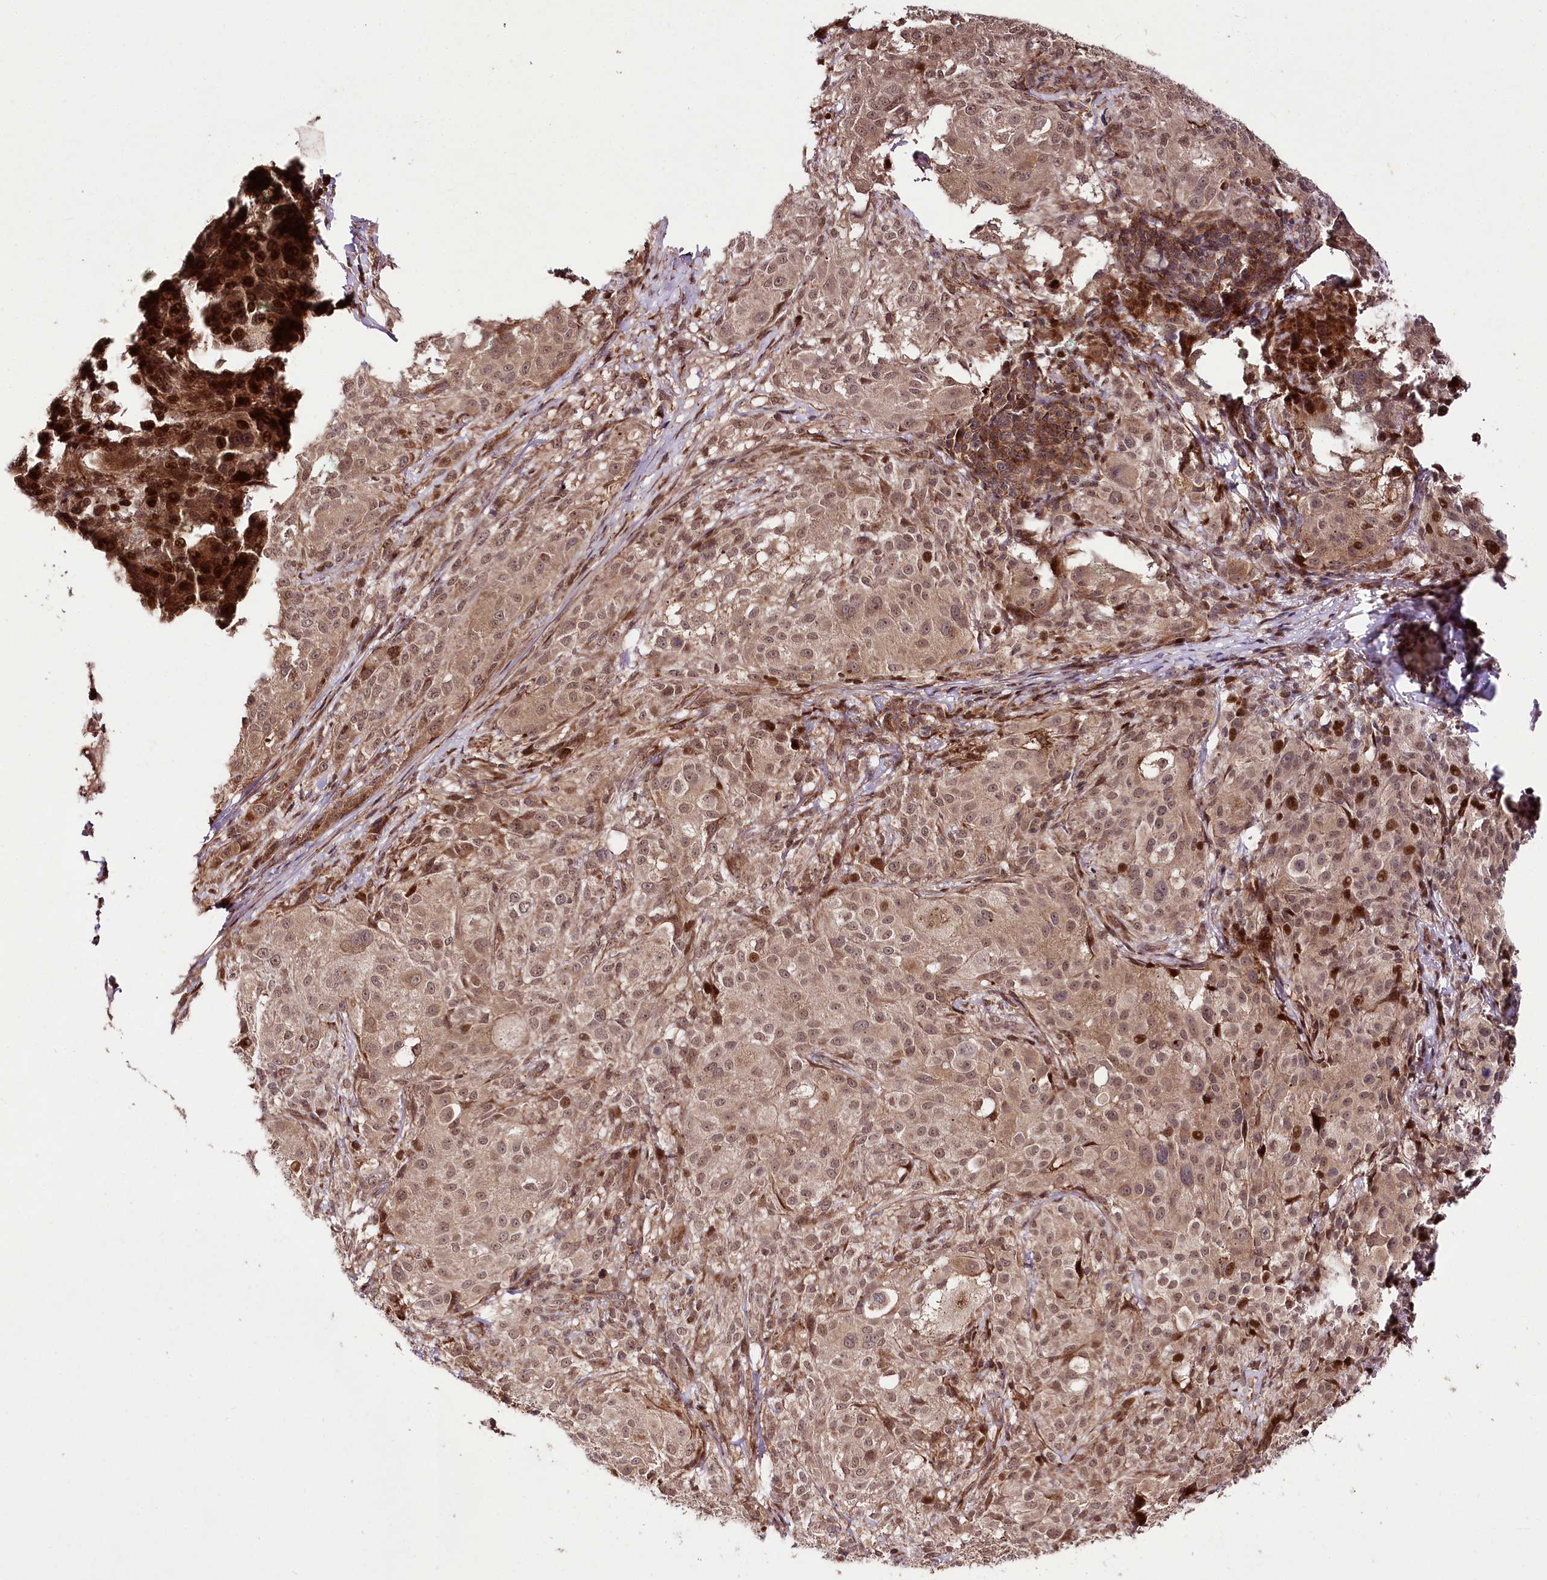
{"staining": {"intensity": "moderate", "quantity": "25%-75%", "location": "cytoplasmic/membranous,nuclear"}, "tissue": "melanoma", "cell_type": "Tumor cells", "image_type": "cancer", "snomed": [{"axis": "morphology", "description": "Necrosis, NOS"}, {"axis": "morphology", "description": "Malignant melanoma, NOS"}, {"axis": "topography", "description": "Skin"}], "caption": "A photomicrograph of malignant melanoma stained for a protein displays moderate cytoplasmic/membranous and nuclear brown staining in tumor cells.", "gene": "PHLDB1", "patient": {"sex": "female", "age": 87}}